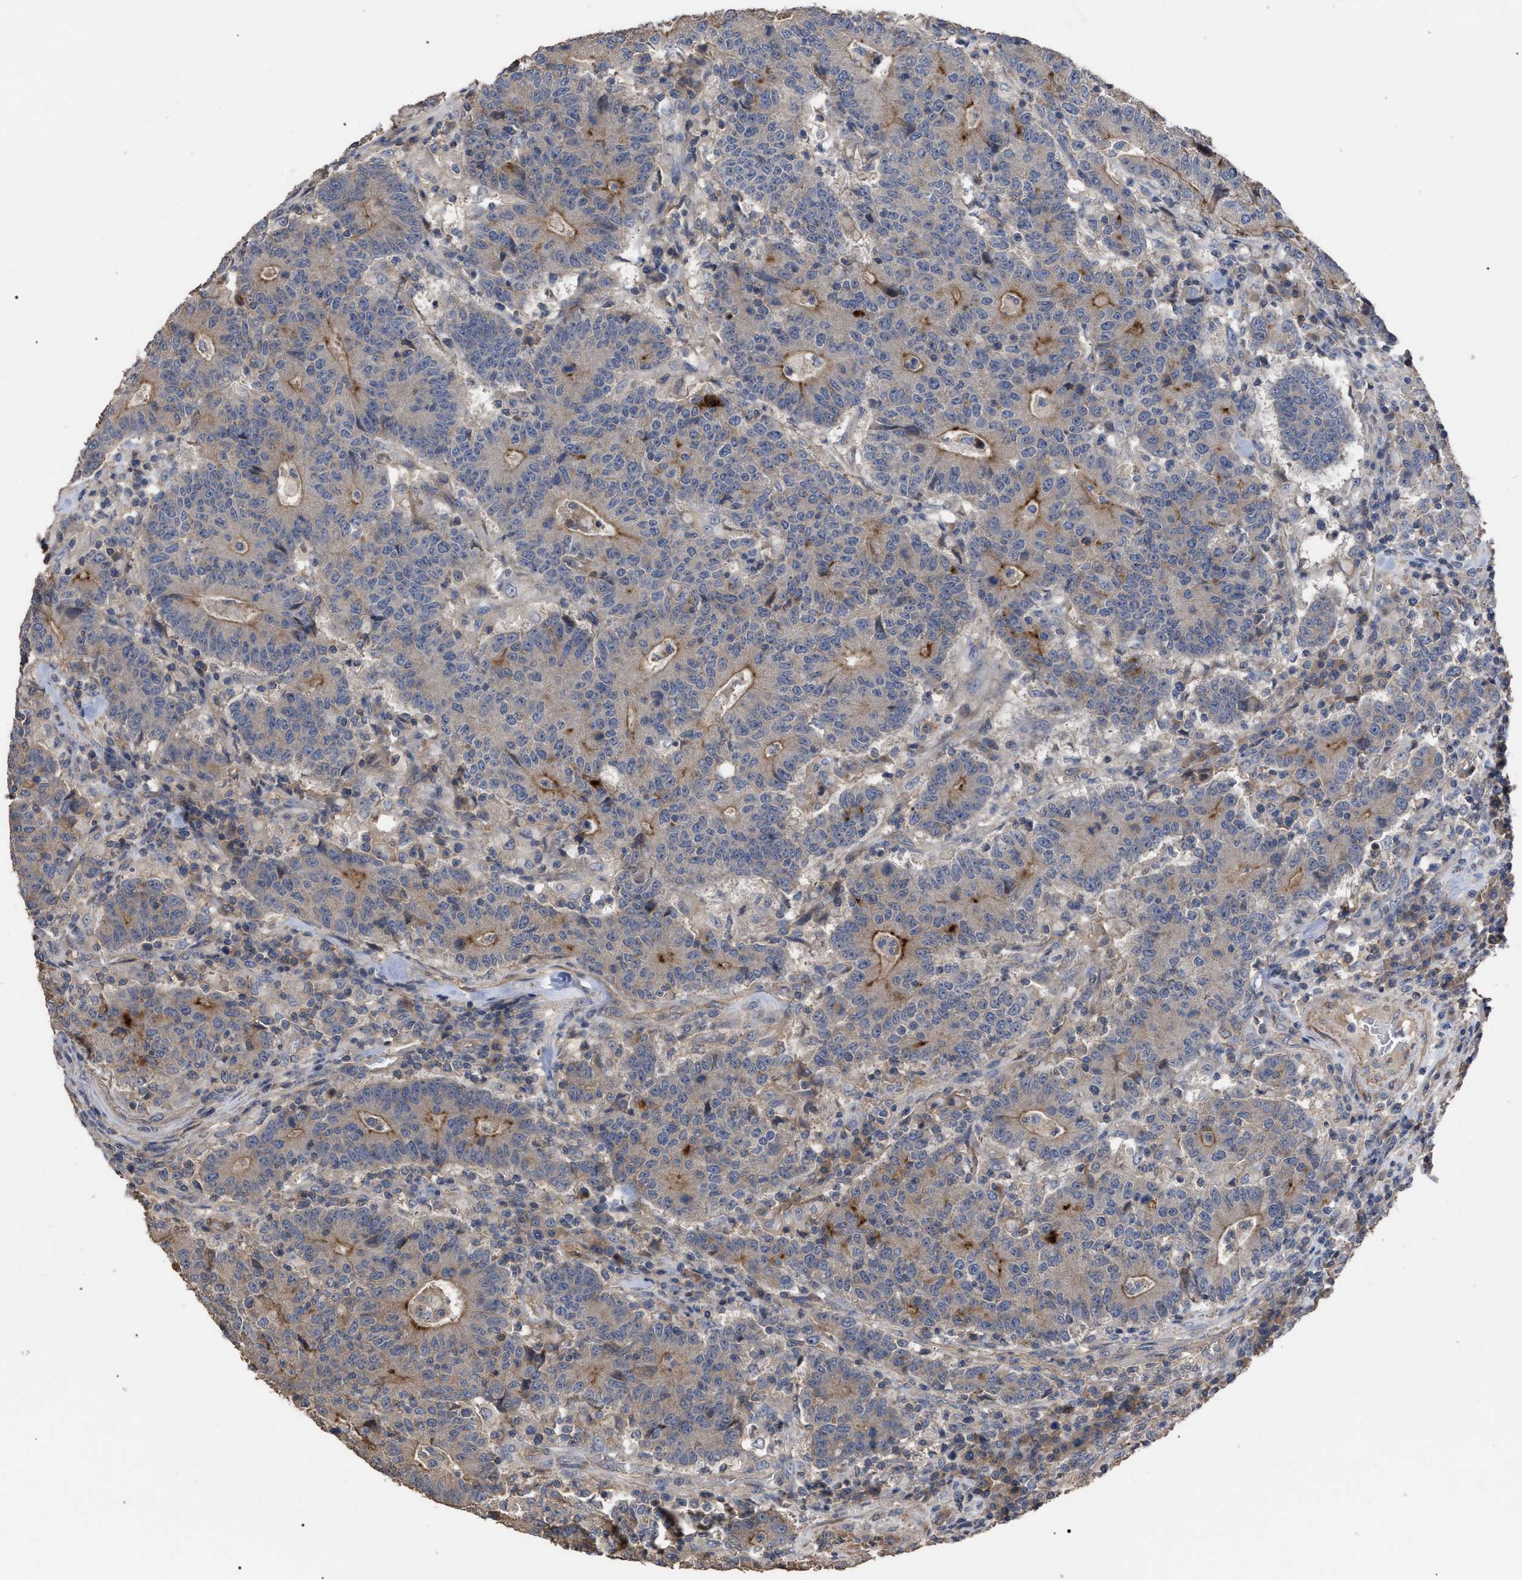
{"staining": {"intensity": "moderate", "quantity": "<25%", "location": "cytoplasmic/membranous"}, "tissue": "colorectal cancer", "cell_type": "Tumor cells", "image_type": "cancer", "snomed": [{"axis": "morphology", "description": "Normal tissue, NOS"}, {"axis": "morphology", "description": "Adenocarcinoma, NOS"}, {"axis": "topography", "description": "Colon"}], "caption": "High-power microscopy captured an immunohistochemistry image of colorectal cancer (adenocarcinoma), revealing moderate cytoplasmic/membranous expression in about <25% of tumor cells.", "gene": "BTN2A1", "patient": {"sex": "female", "age": 75}}